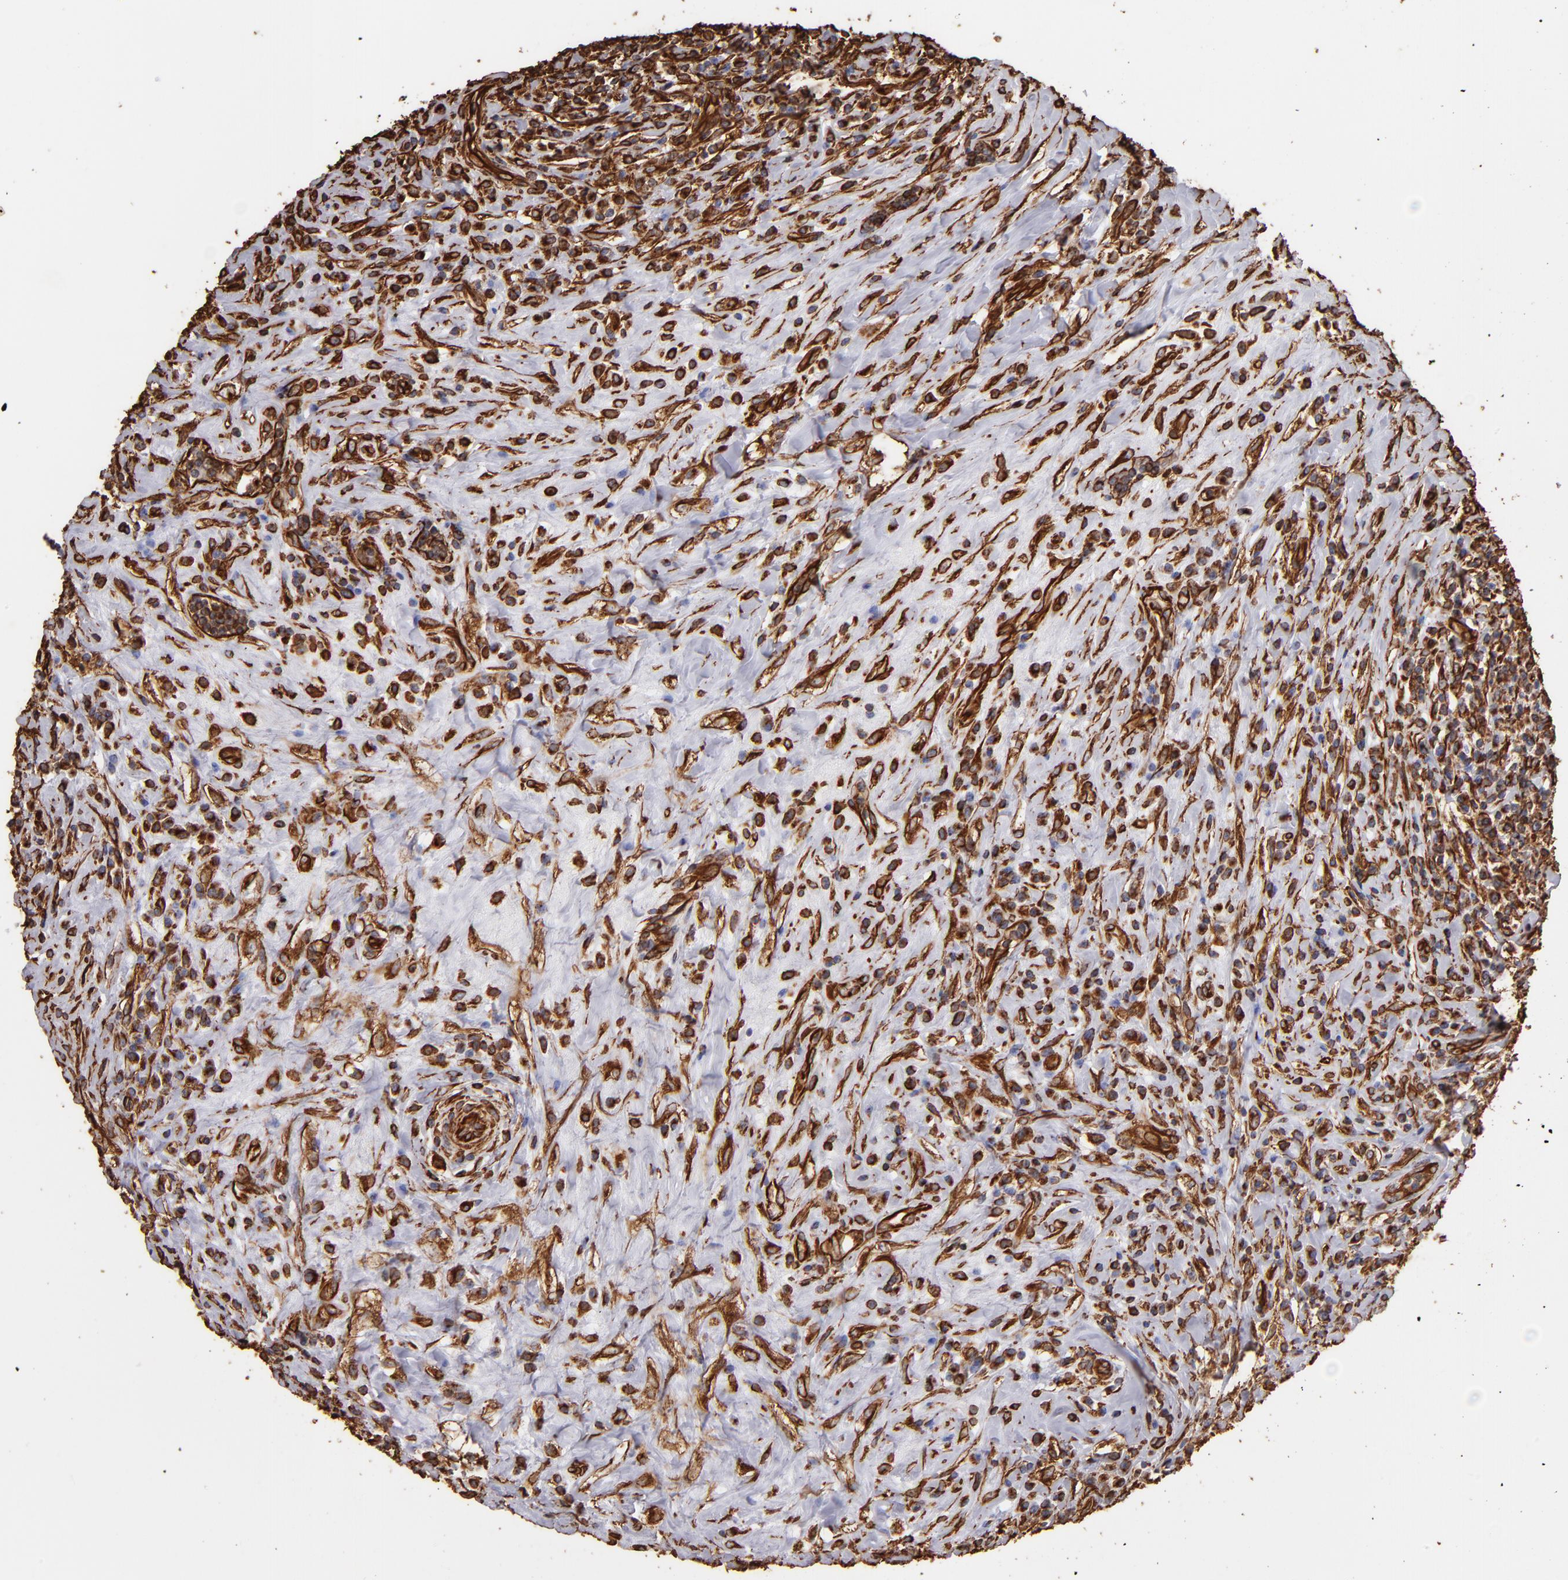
{"staining": {"intensity": "moderate", "quantity": ">75%", "location": "cytoplasmic/membranous,nuclear"}, "tissue": "lymphoma", "cell_type": "Tumor cells", "image_type": "cancer", "snomed": [{"axis": "morphology", "description": "Hodgkin's disease, NOS"}, {"axis": "topography", "description": "Lymph node"}], "caption": "Immunohistochemistry (IHC) of human Hodgkin's disease displays medium levels of moderate cytoplasmic/membranous and nuclear positivity in approximately >75% of tumor cells. (Brightfield microscopy of DAB IHC at high magnification).", "gene": "VIM", "patient": {"sex": "female", "age": 25}}